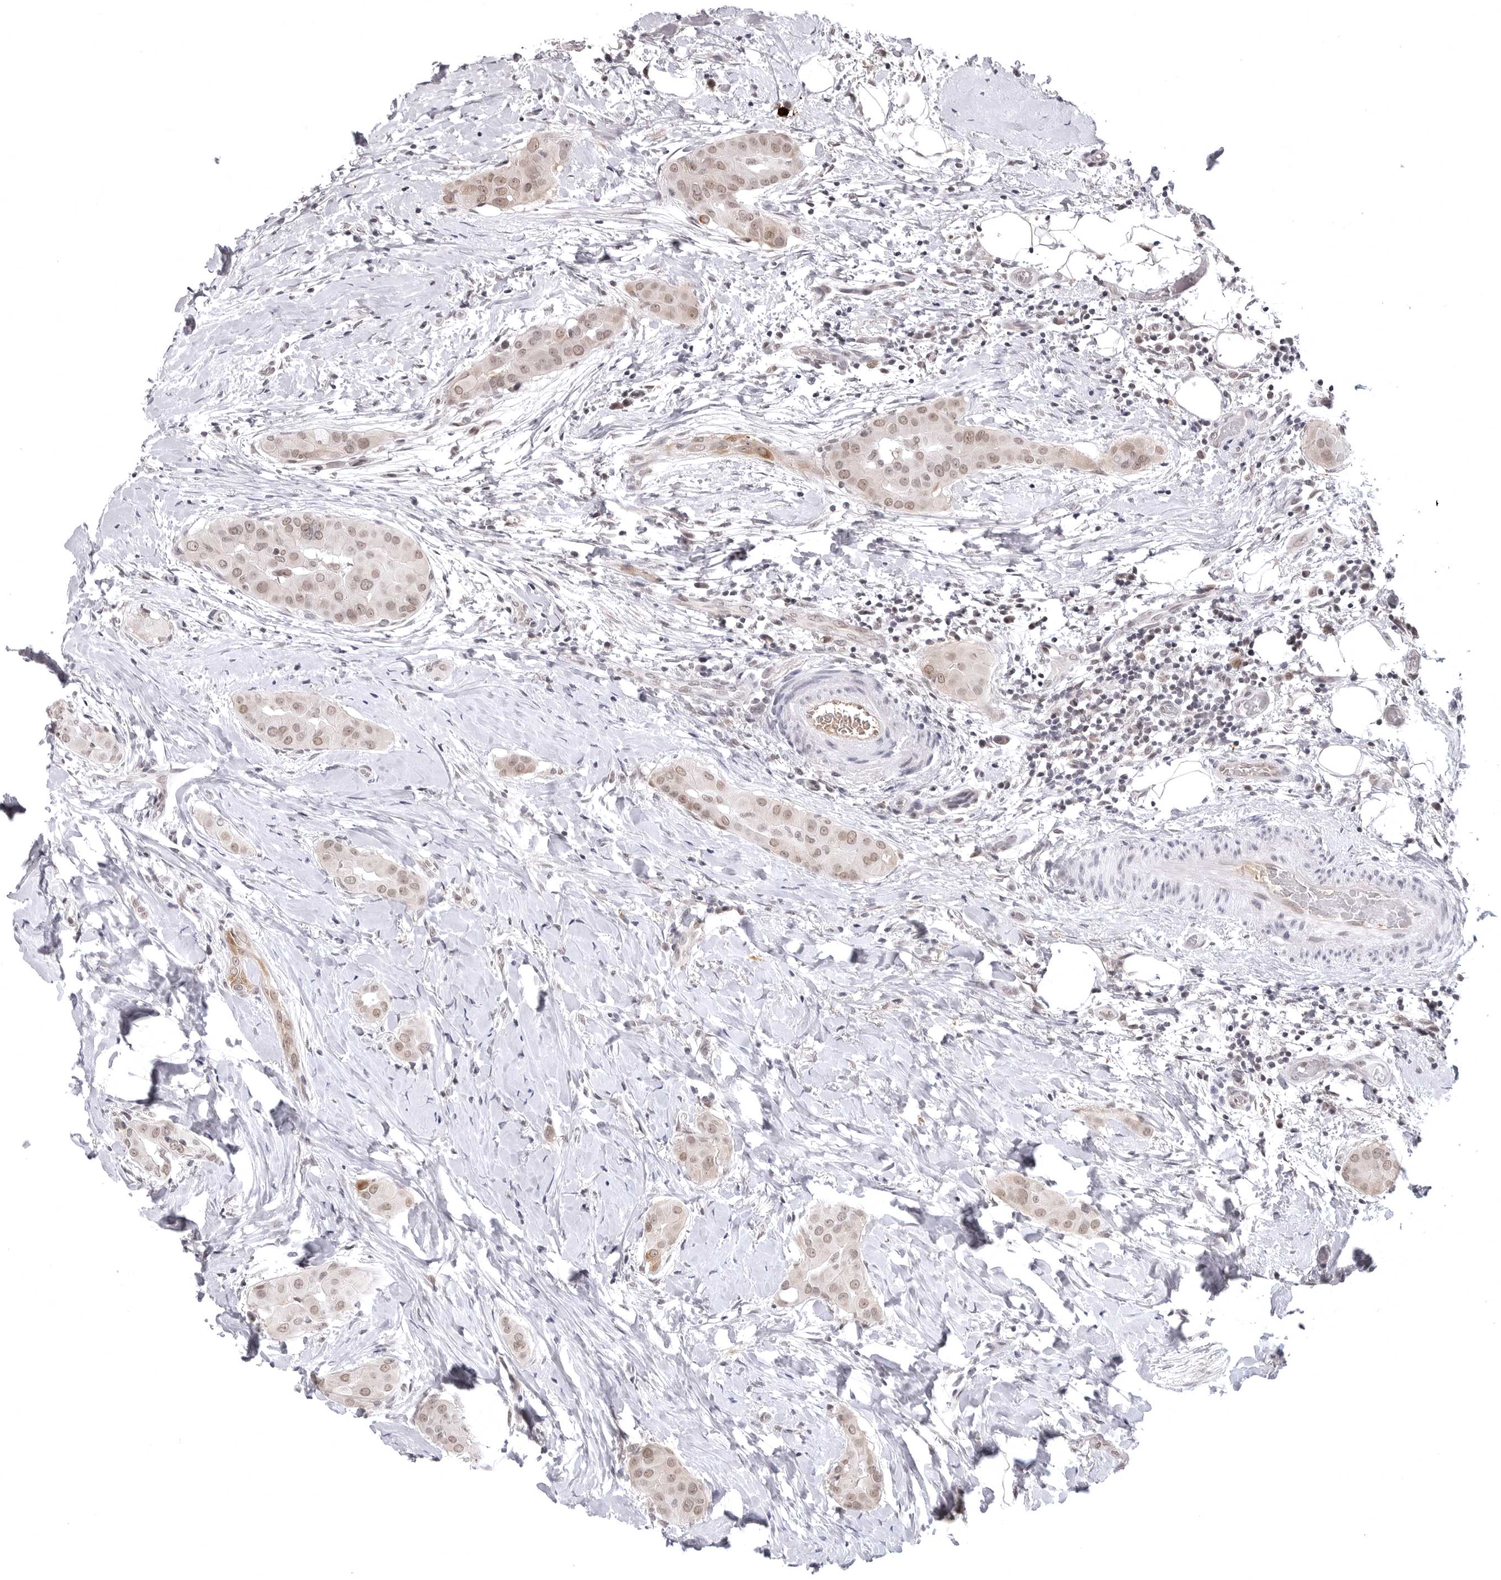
{"staining": {"intensity": "moderate", "quantity": ">75%", "location": "nuclear"}, "tissue": "thyroid cancer", "cell_type": "Tumor cells", "image_type": "cancer", "snomed": [{"axis": "morphology", "description": "Papillary adenocarcinoma, NOS"}, {"axis": "topography", "description": "Thyroid gland"}], "caption": "Protein expression by IHC shows moderate nuclear expression in about >75% of tumor cells in thyroid cancer. (DAB IHC with brightfield microscopy, high magnification).", "gene": "PHF3", "patient": {"sex": "male", "age": 33}}